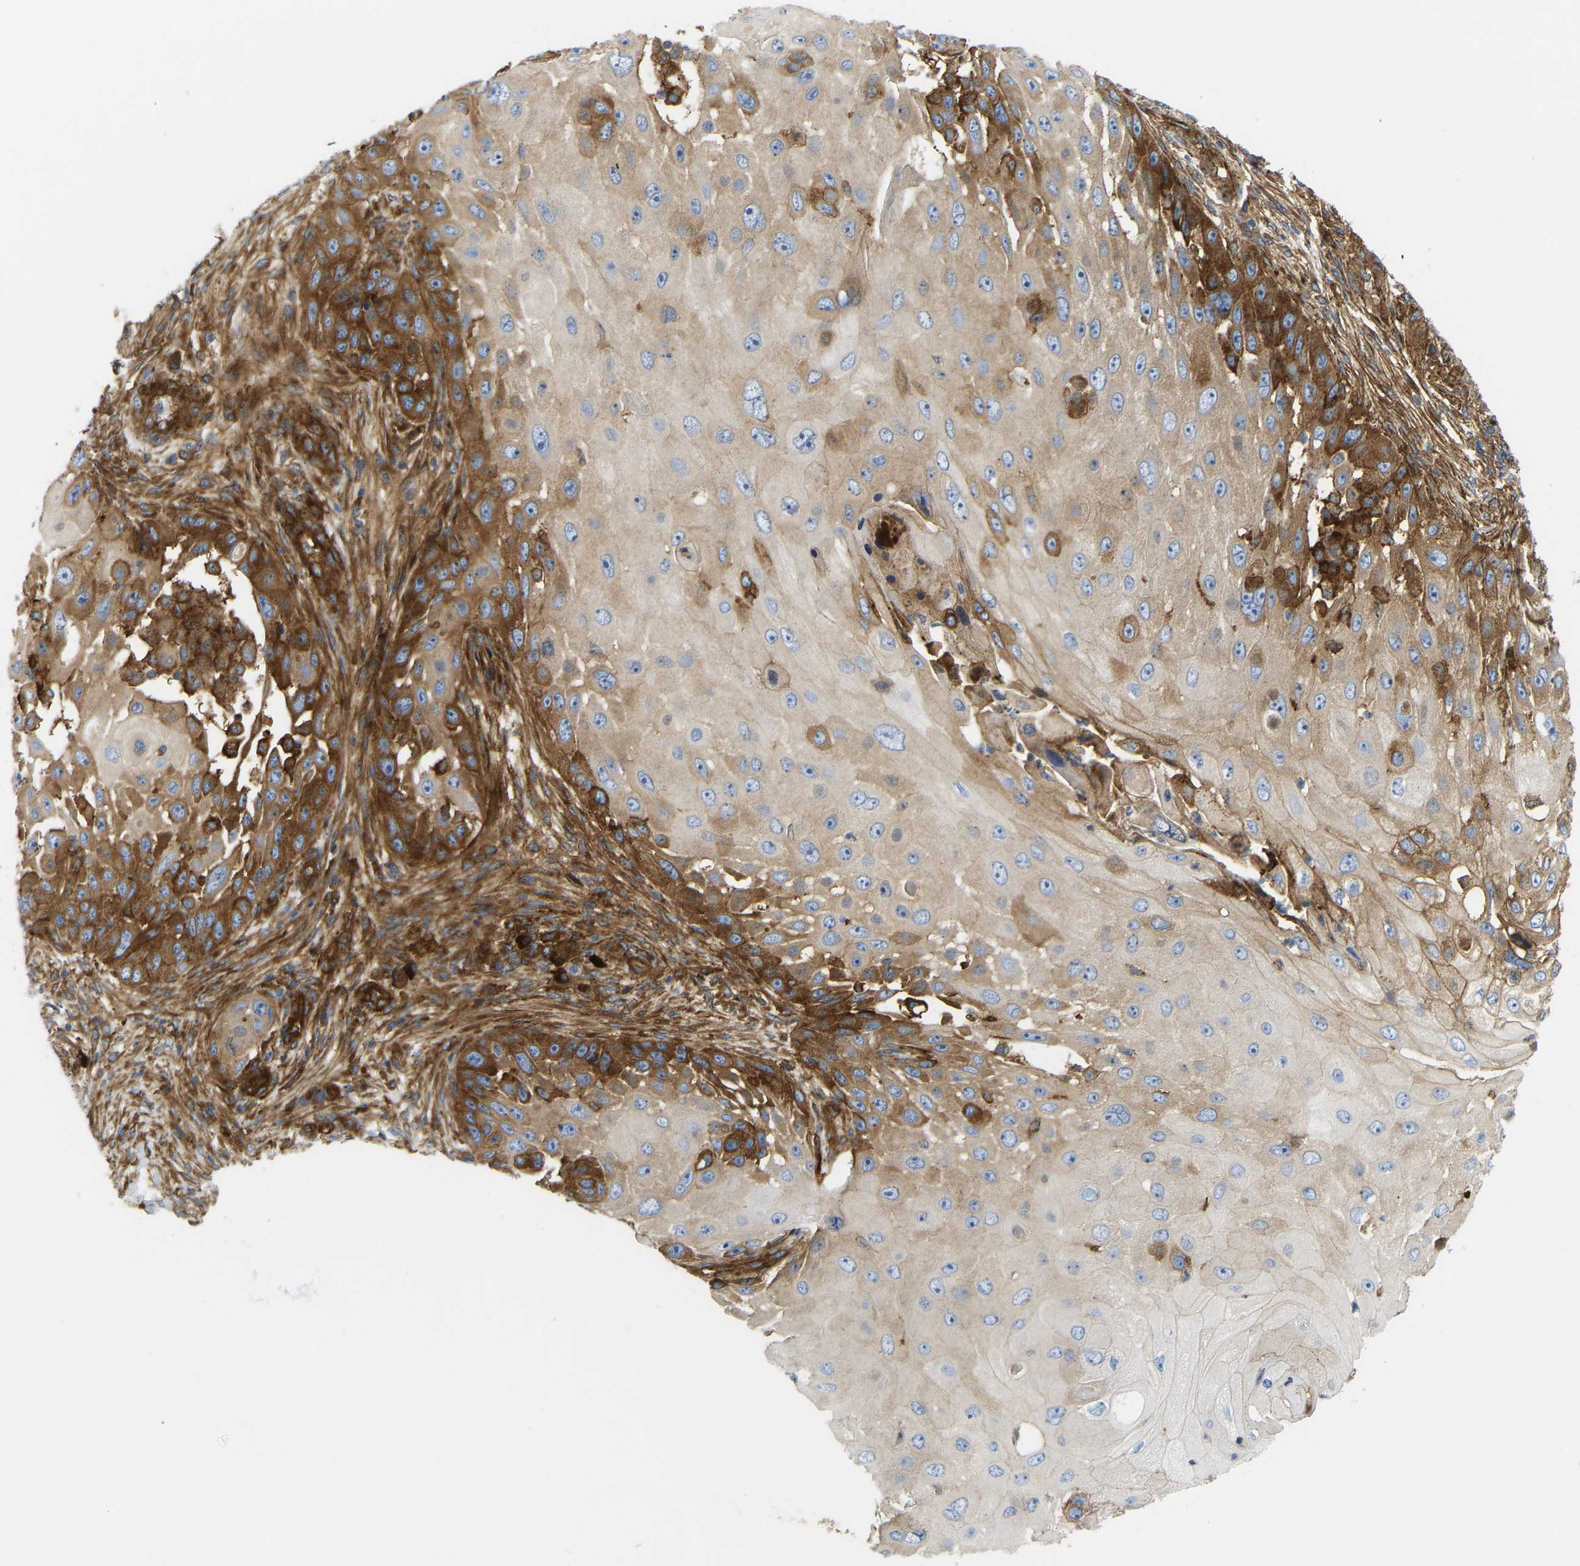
{"staining": {"intensity": "strong", "quantity": "<25%", "location": "cytoplasmic/membranous"}, "tissue": "skin cancer", "cell_type": "Tumor cells", "image_type": "cancer", "snomed": [{"axis": "morphology", "description": "Squamous cell carcinoma, NOS"}, {"axis": "topography", "description": "Skin"}], "caption": "A brown stain labels strong cytoplasmic/membranous positivity of a protein in skin cancer tumor cells. The protein of interest is shown in brown color, while the nuclei are stained blue.", "gene": "PICALM", "patient": {"sex": "female", "age": 44}}